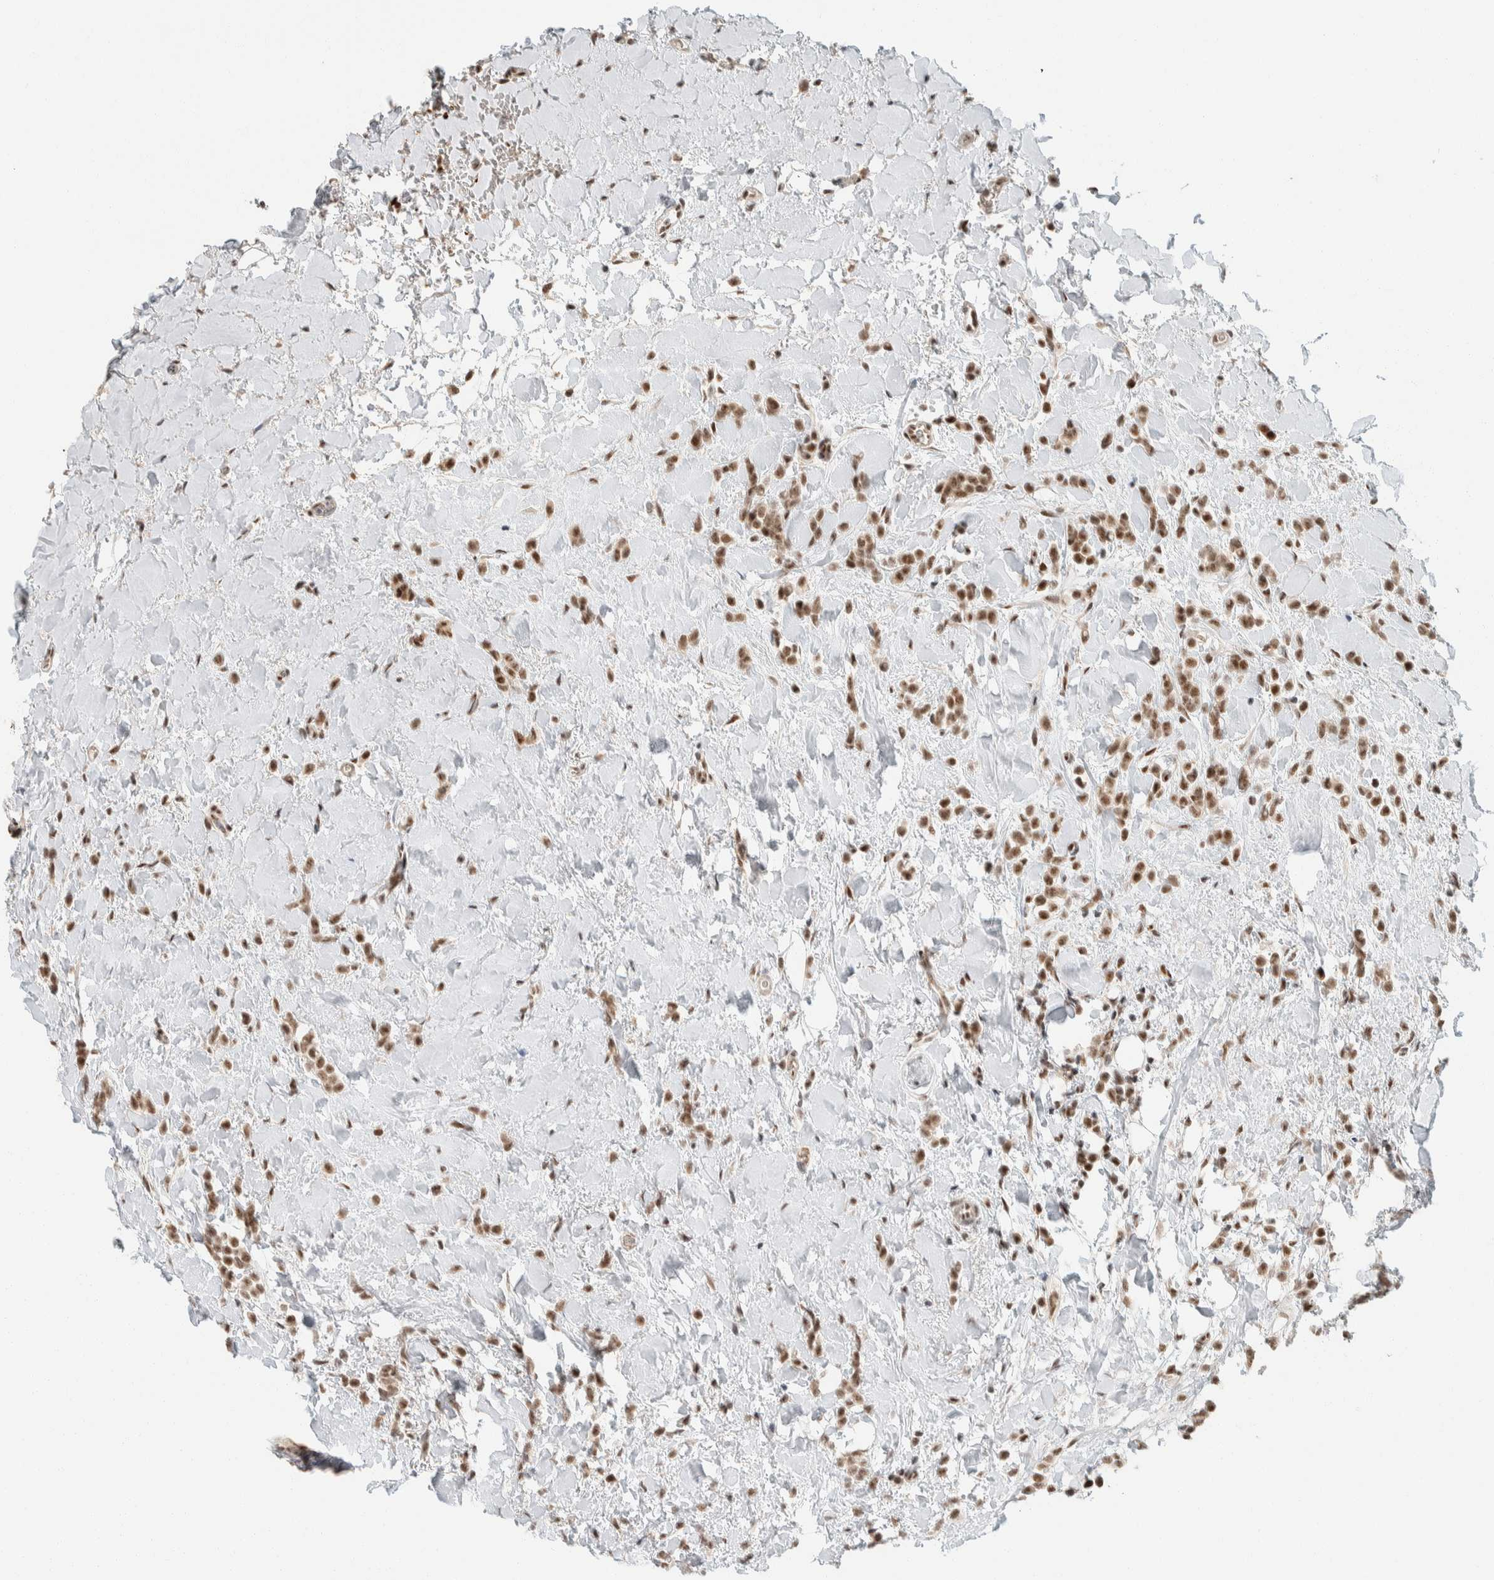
{"staining": {"intensity": "moderate", "quantity": ">75%", "location": "nuclear"}, "tissue": "breast cancer", "cell_type": "Tumor cells", "image_type": "cancer", "snomed": [{"axis": "morphology", "description": "Normal tissue, NOS"}, {"axis": "morphology", "description": "Lobular carcinoma"}, {"axis": "topography", "description": "Breast"}], "caption": "High-magnification brightfield microscopy of lobular carcinoma (breast) stained with DAB (3,3'-diaminobenzidine) (brown) and counterstained with hematoxylin (blue). tumor cells exhibit moderate nuclear expression is seen in approximately>75% of cells.", "gene": "ZBTB2", "patient": {"sex": "female", "age": 50}}